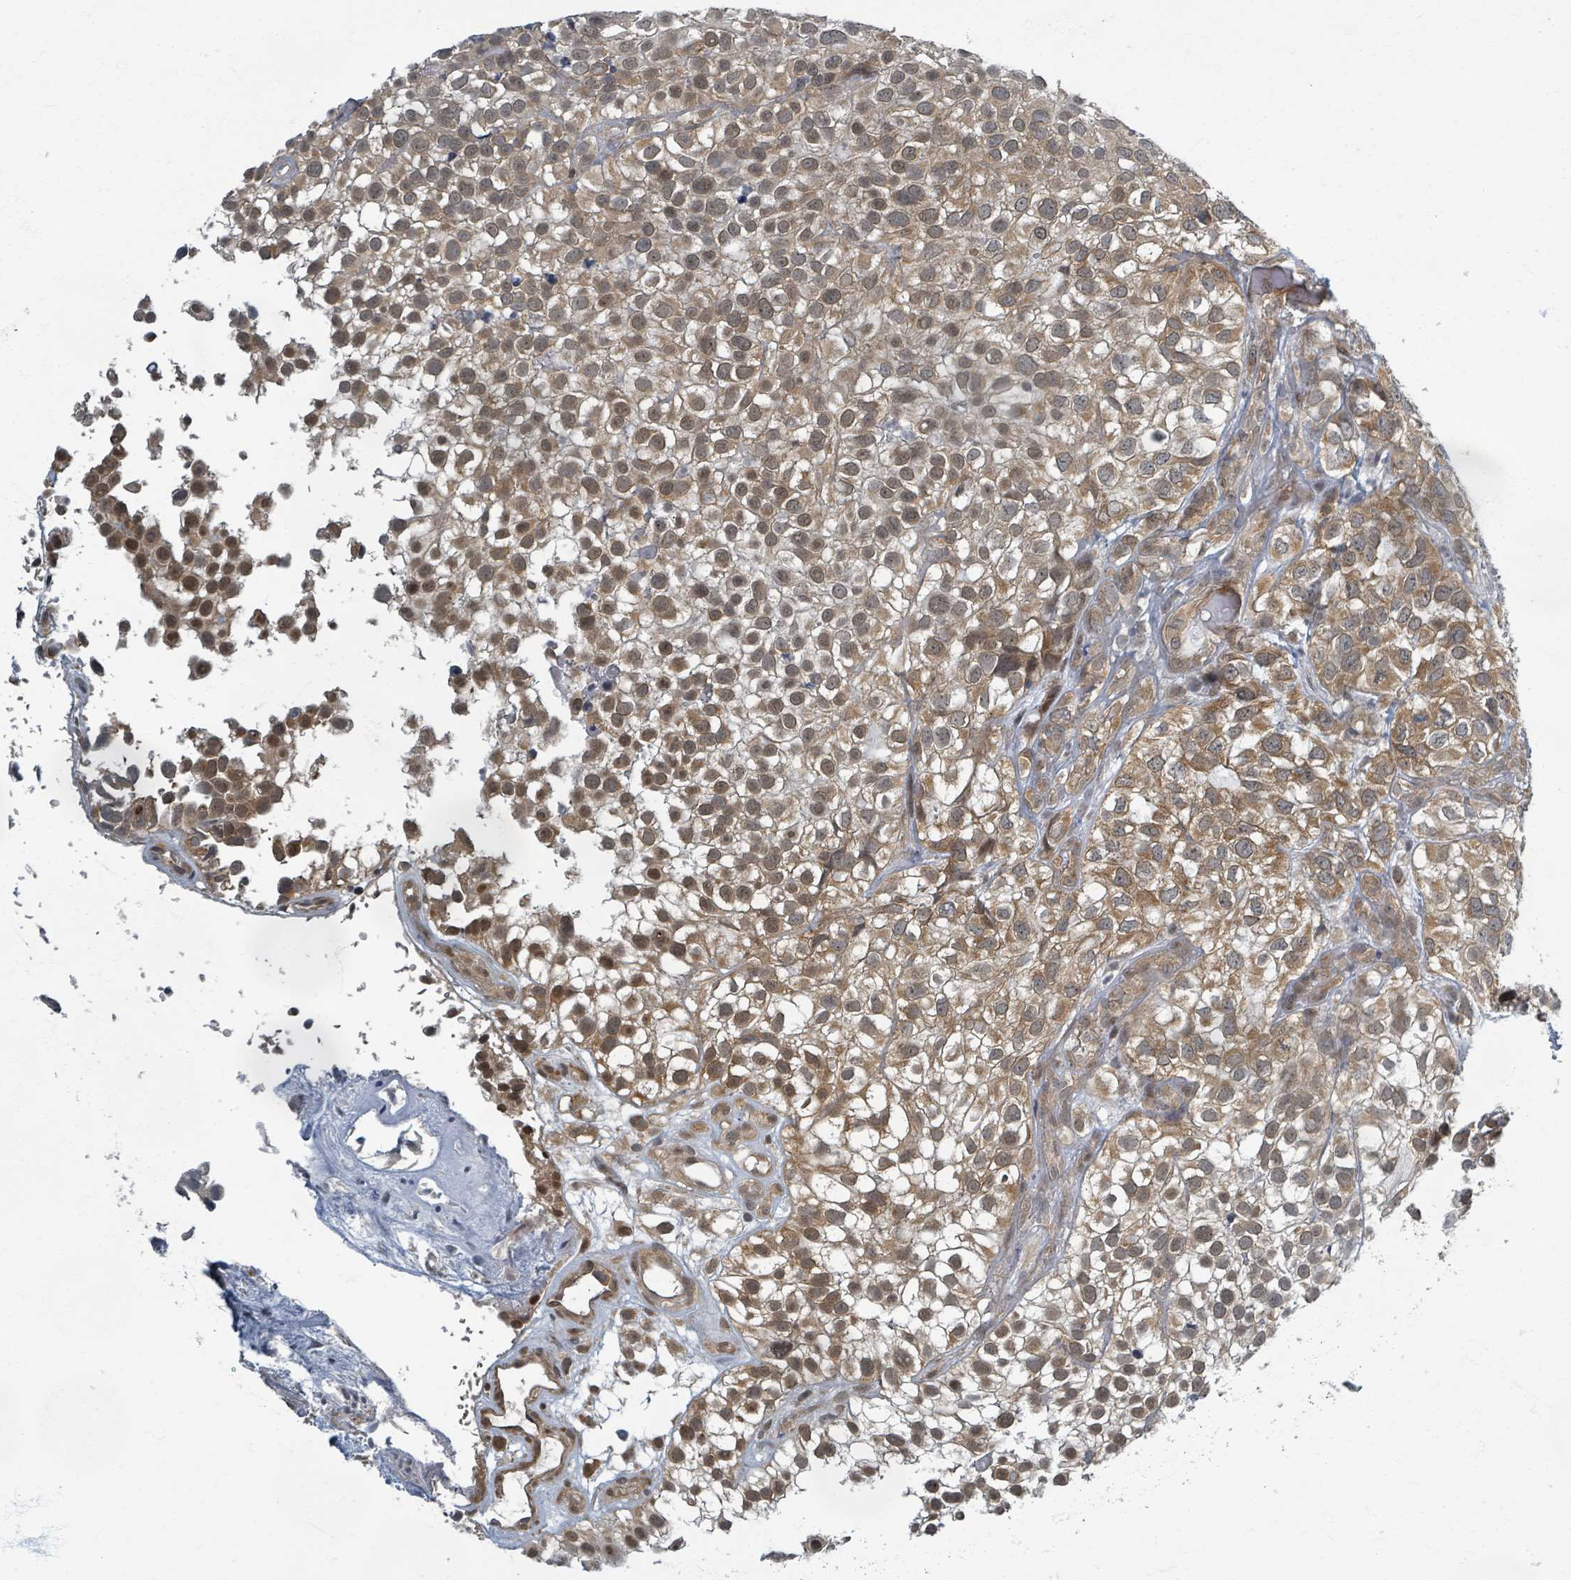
{"staining": {"intensity": "moderate", "quantity": ">75%", "location": "cytoplasmic/membranous,nuclear"}, "tissue": "urothelial cancer", "cell_type": "Tumor cells", "image_type": "cancer", "snomed": [{"axis": "morphology", "description": "Urothelial carcinoma, High grade"}, {"axis": "topography", "description": "Urinary bladder"}], "caption": "Urothelial cancer tissue reveals moderate cytoplasmic/membranous and nuclear expression in about >75% of tumor cells", "gene": "INTS15", "patient": {"sex": "male", "age": 56}}